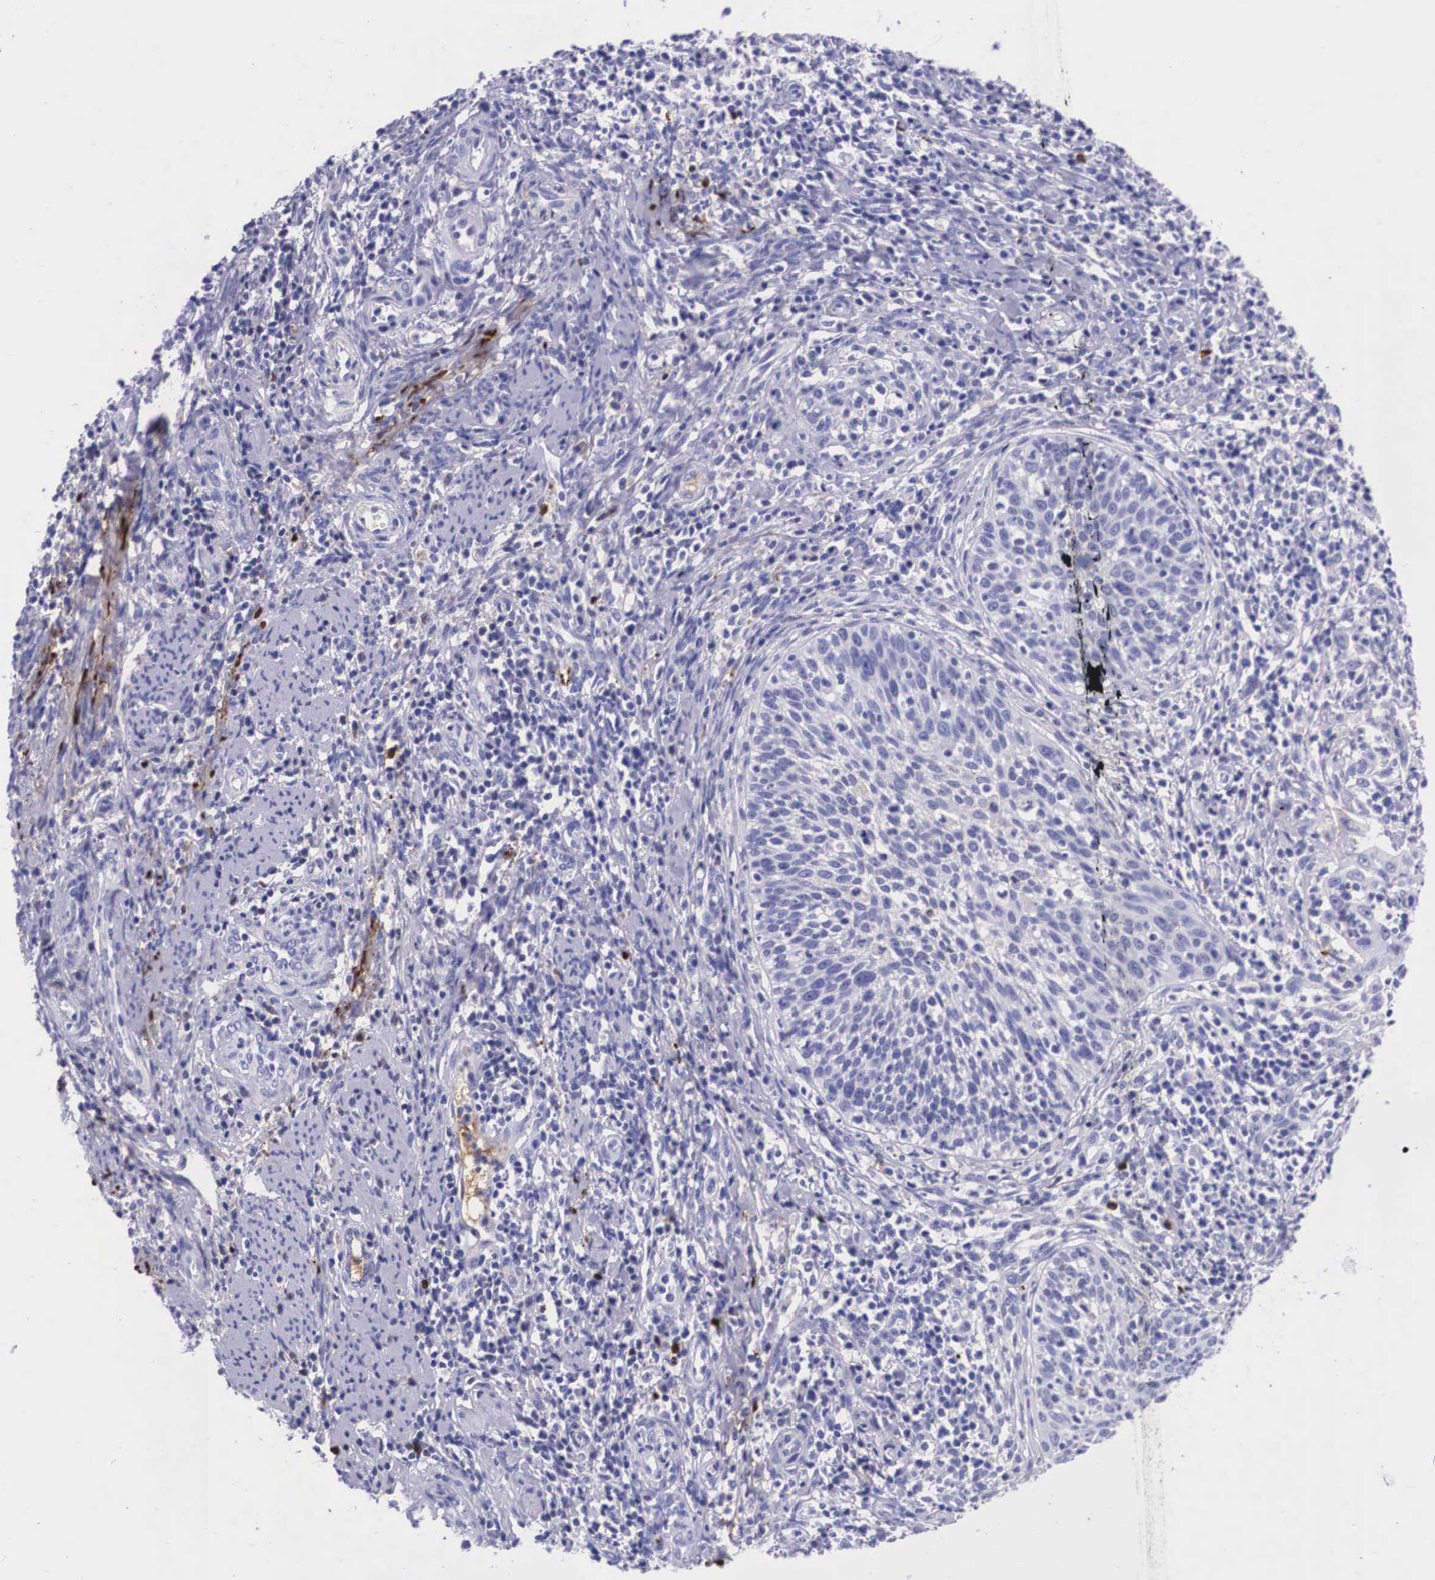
{"staining": {"intensity": "negative", "quantity": "none", "location": "none"}, "tissue": "cervical cancer", "cell_type": "Tumor cells", "image_type": "cancer", "snomed": [{"axis": "morphology", "description": "Squamous cell carcinoma, NOS"}, {"axis": "topography", "description": "Cervix"}], "caption": "The micrograph exhibits no staining of tumor cells in cervical squamous cell carcinoma.", "gene": "PLG", "patient": {"sex": "female", "age": 41}}